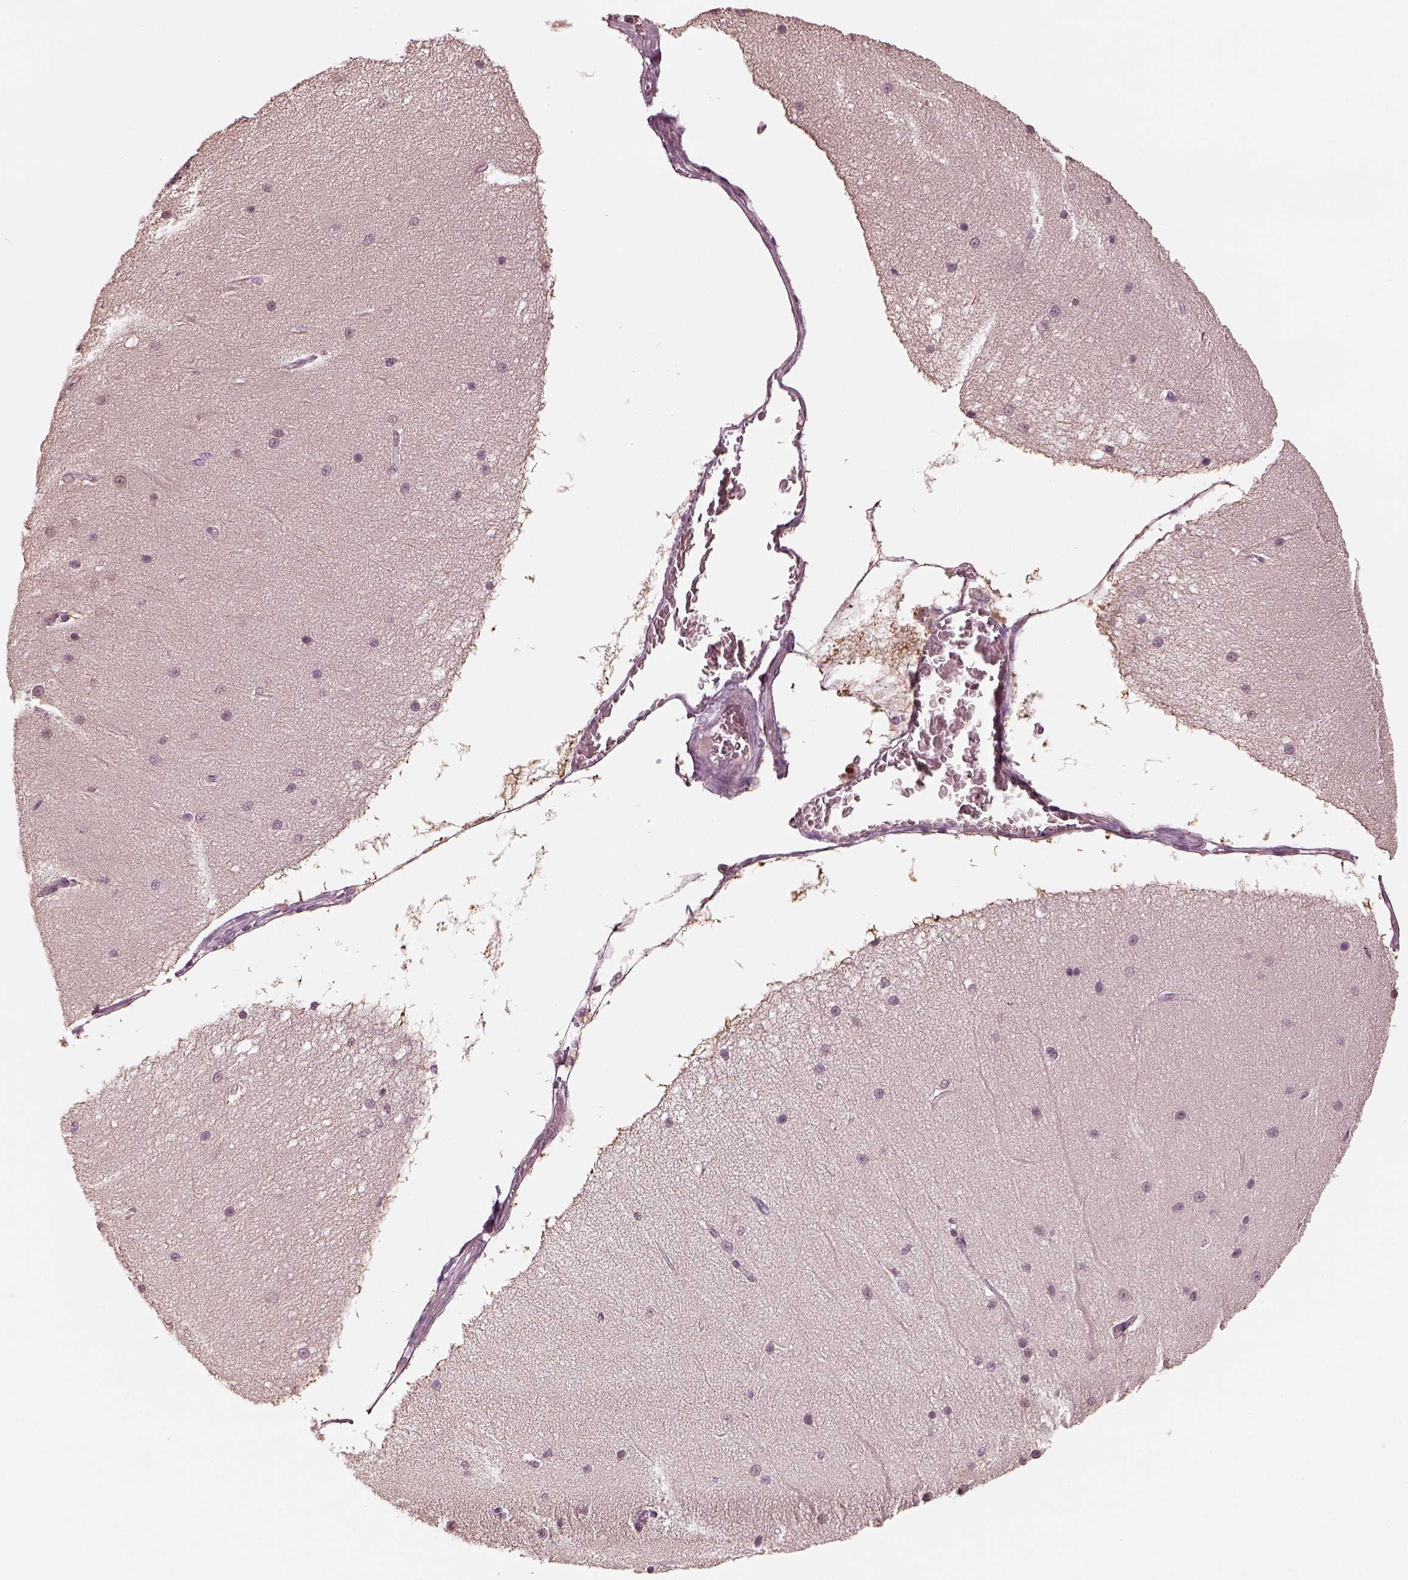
{"staining": {"intensity": "moderate", "quantity": "<25%", "location": "cytoplasmic/membranous"}, "tissue": "cerebellum", "cell_type": "Cells in granular layer", "image_type": "normal", "snomed": [{"axis": "morphology", "description": "Normal tissue, NOS"}, {"axis": "topography", "description": "Cerebellum"}], "caption": "Protein staining by immunohistochemistry demonstrates moderate cytoplasmic/membranous staining in approximately <25% of cells in granular layer in unremarkable cerebellum. (DAB (3,3'-diaminobenzidine) IHC, brown staining for protein, blue staining for nuclei).", "gene": "EGR4", "patient": {"sex": "female", "age": 54}}